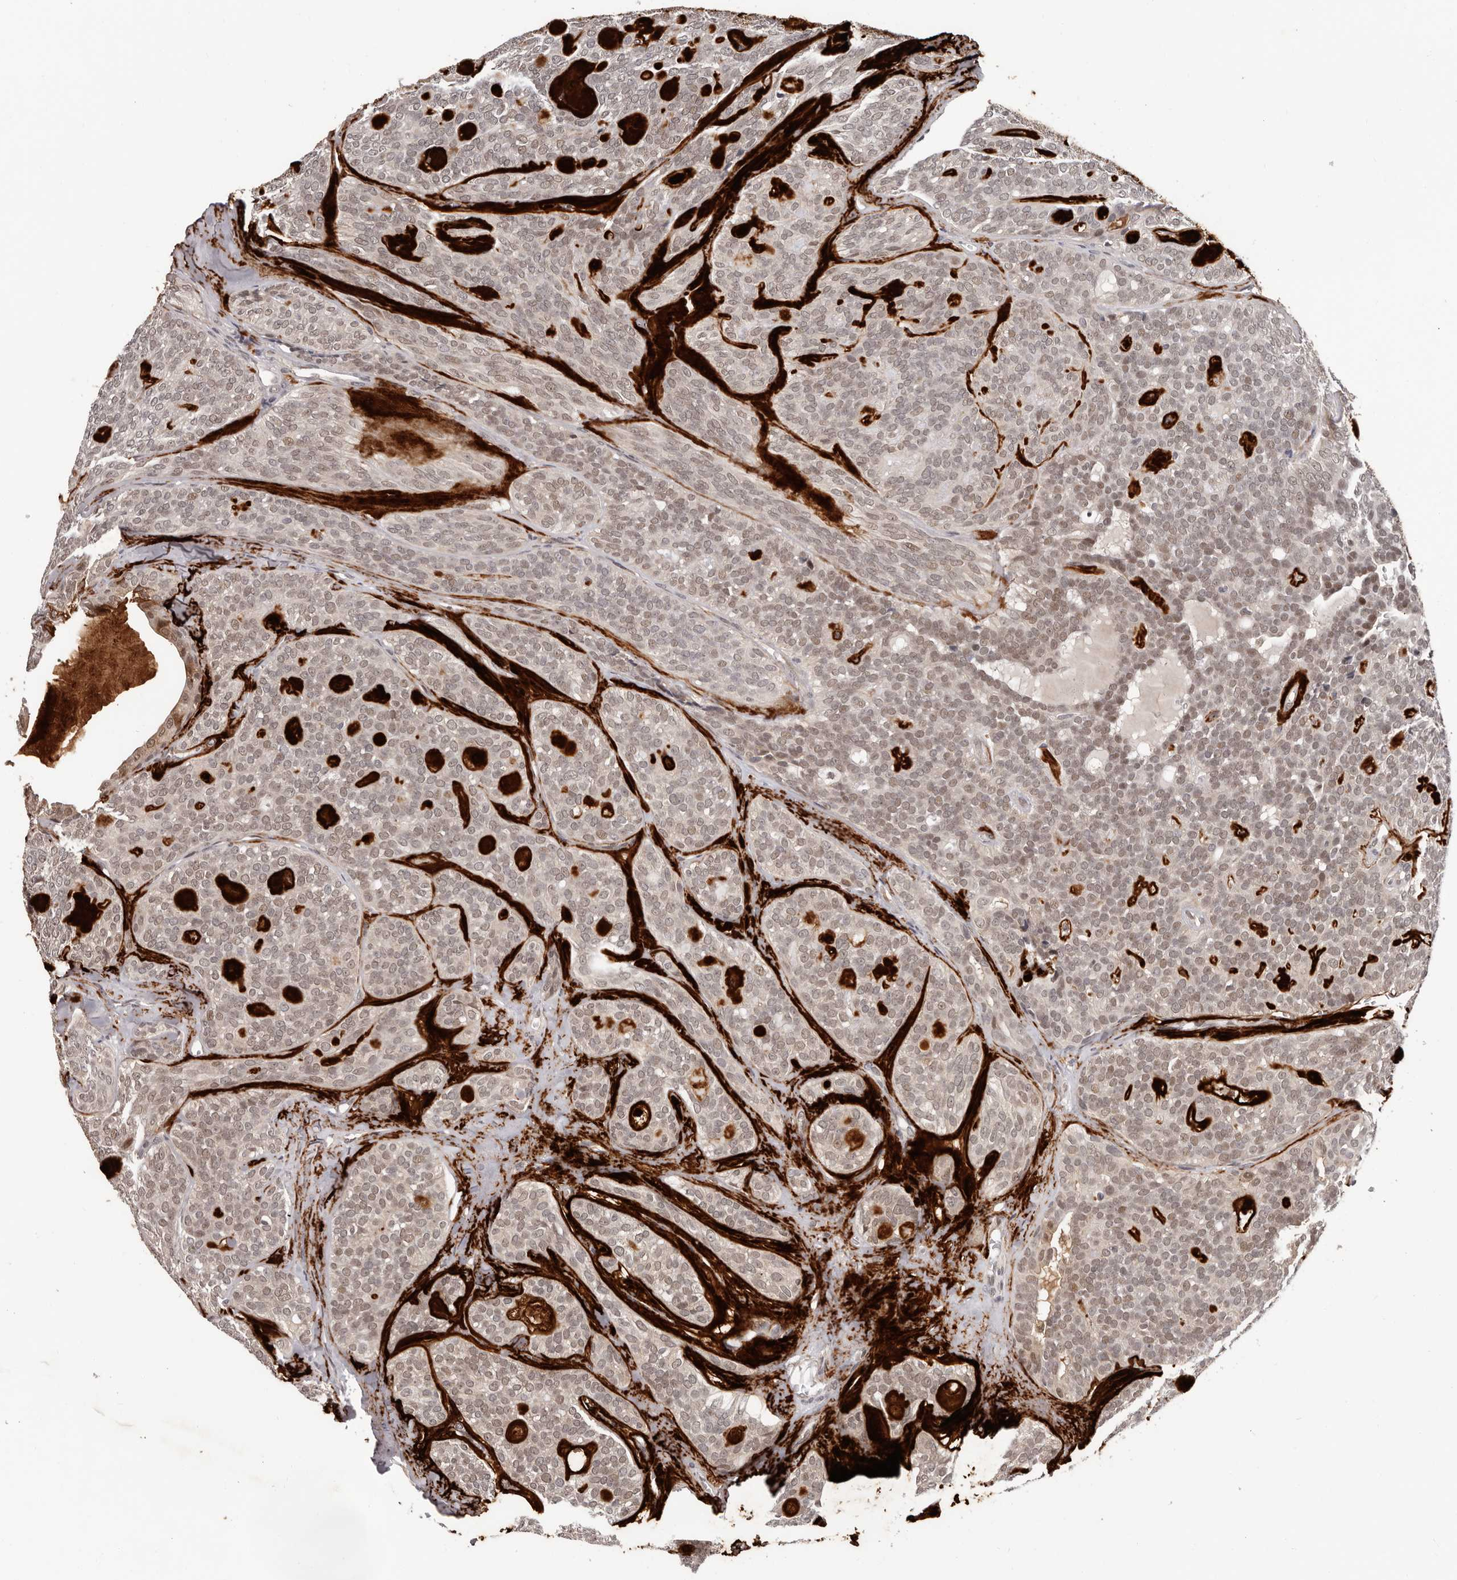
{"staining": {"intensity": "weak", "quantity": "25%-75%", "location": "nuclear"}, "tissue": "head and neck cancer", "cell_type": "Tumor cells", "image_type": "cancer", "snomed": [{"axis": "morphology", "description": "Adenocarcinoma, NOS"}, {"axis": "topography", "description": "Head-Neck"}], "caption": "Tumor cells demonstrate low levels of weak nuclear positivity in approximately 25%-75% of cells in human head and neck cancer (adenocarcinoma). Ihc stains the protein in brown and the nuclei are stained blue.", "gene": "TBX5", "patient": {"sex": "male", "age": 66}}